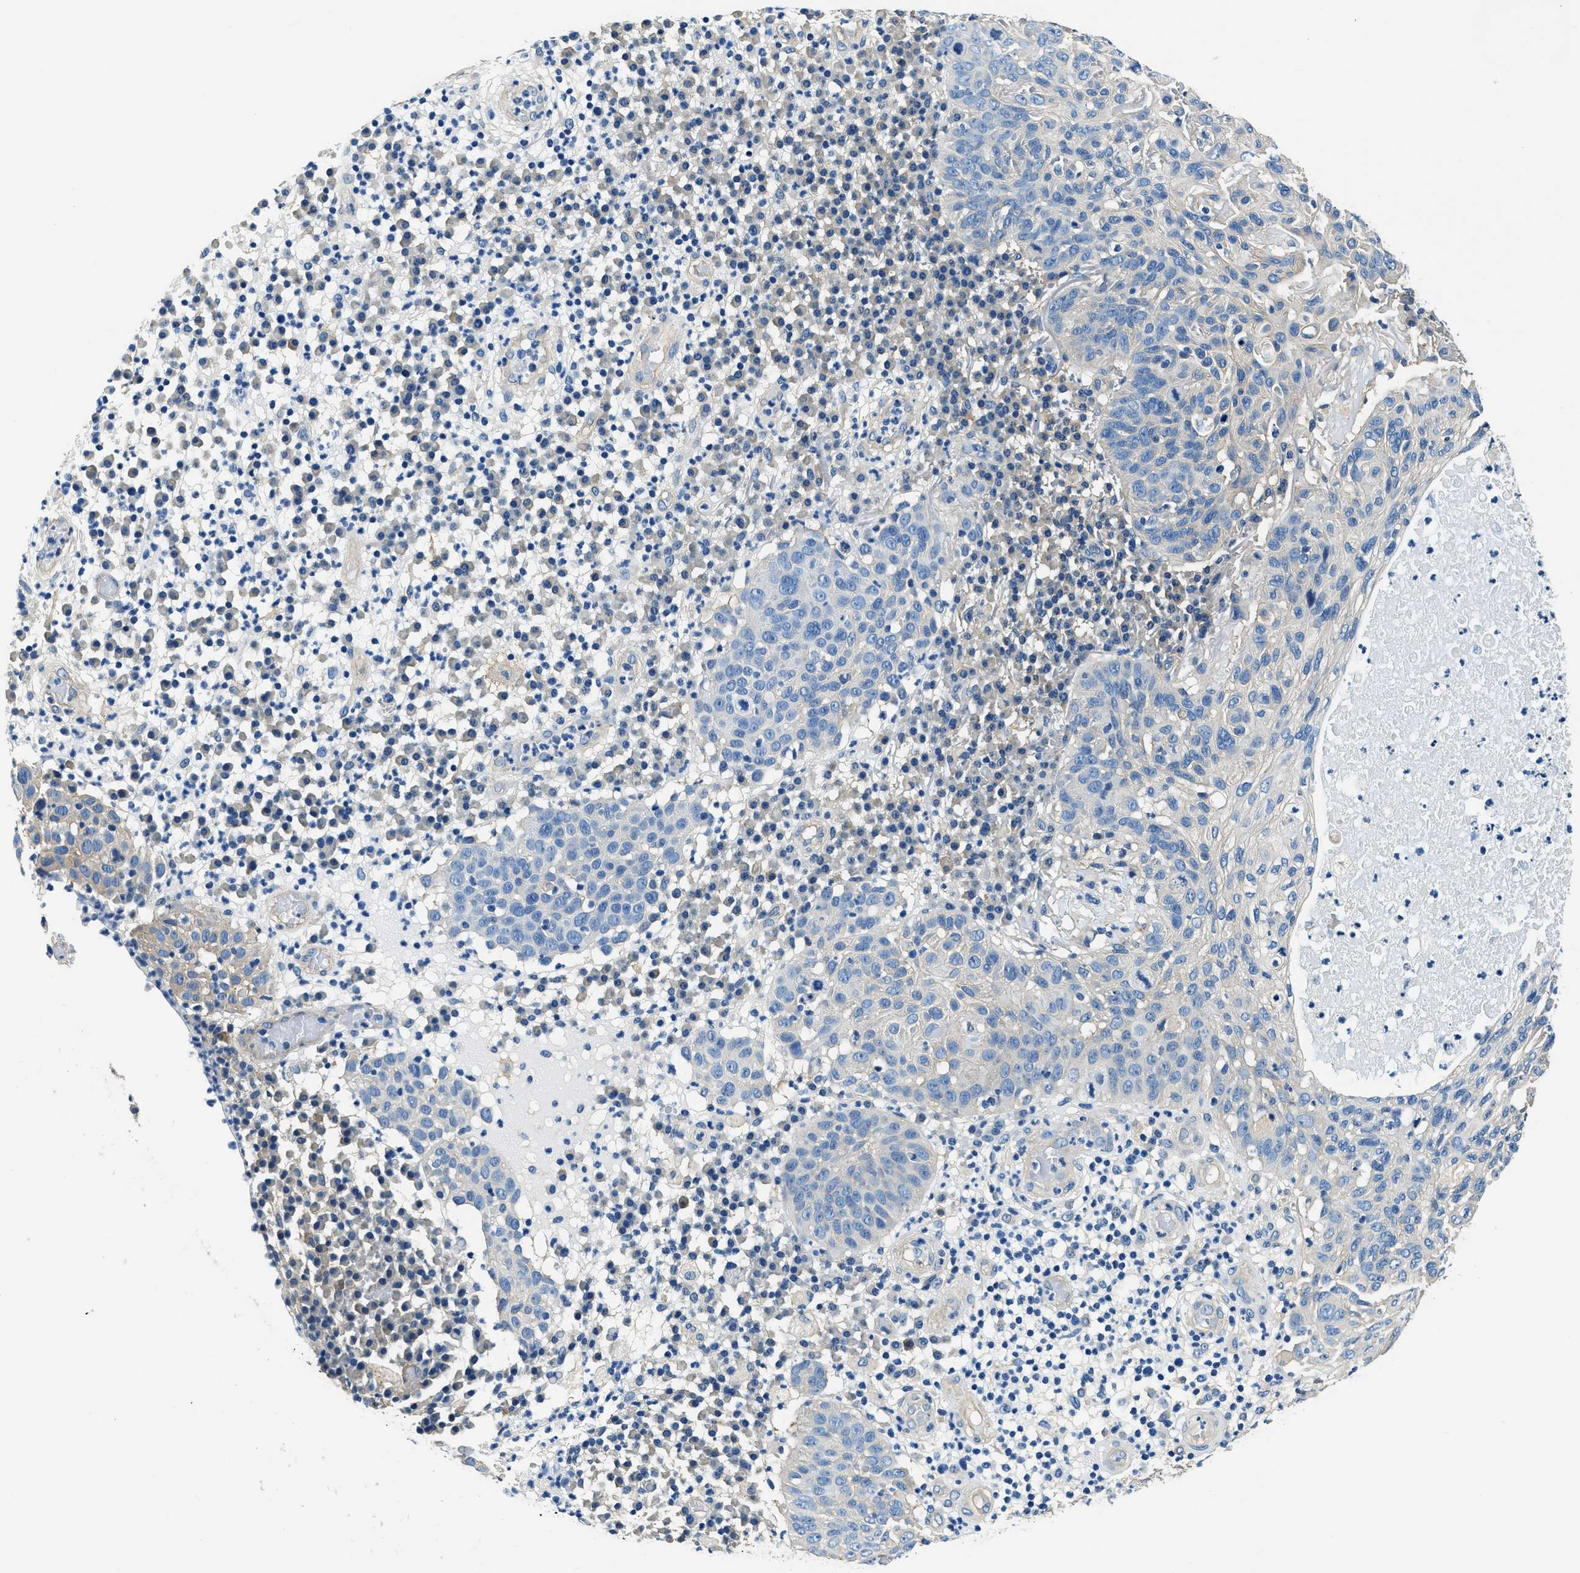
{"staining": {"intensity": "negative", "quantity": "none", "location": "none"}, "tissue": "skin cancer", "cell_type": "Tumor cells", "image_type": "cancer", "snomed": [{"axis": "morphology", "description": "Squamous cell carcinoma in situ, NOS"}, {"axis": "morphology", "description": "Squamous cell carcinoma, NOS"}, {"axis": "topography", "description": "Skin"}], "caption": "Human skin cancer (squamous cell carcinoma) stained for a protein using immunohistochemistry exhibits no expression in tumor cells.", "gene": "TWF1", "patient": {"sex": "male", "age": 93}}